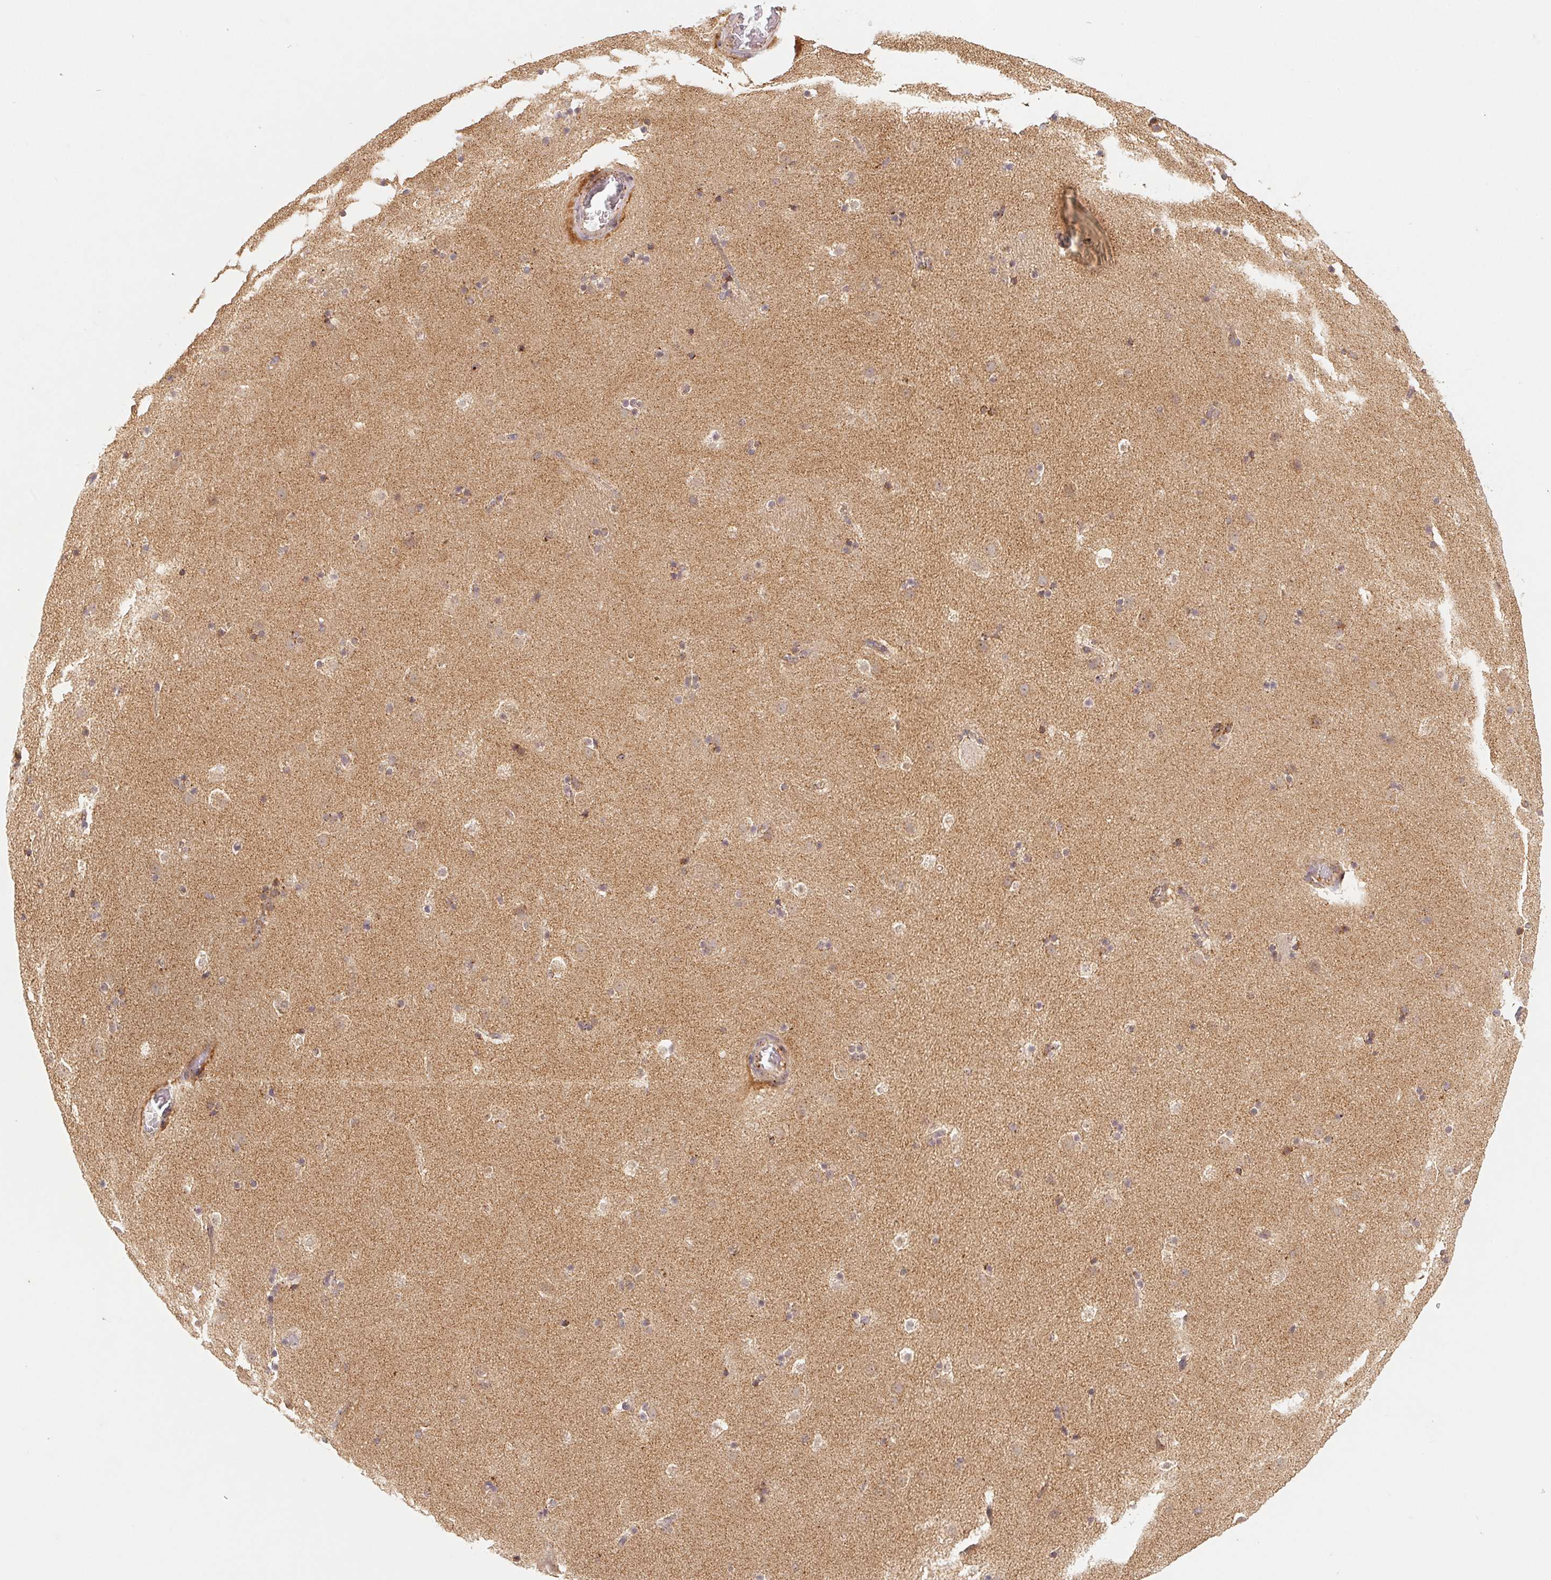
{"staining": {"intensity": "weak", "quantity": "<25%", "location": "cytoplasmic/membranous"}, "tissue": "caudate", "cell_type": "Glial cells", "image_type": "normal", "snomed": [{"axis": "morphology", "description": "Normal tissue, NOS"}, {"axis": "topography", "description": "Lateral ventricle wall"}], "caption": "This is a image of IHC staining of unremarkable caudate, which shows no positivity in glial cells. Nuclei are stained in blue.", "gene": "MTHFD1L", "patient": {"sex": "male", "age": 37}}